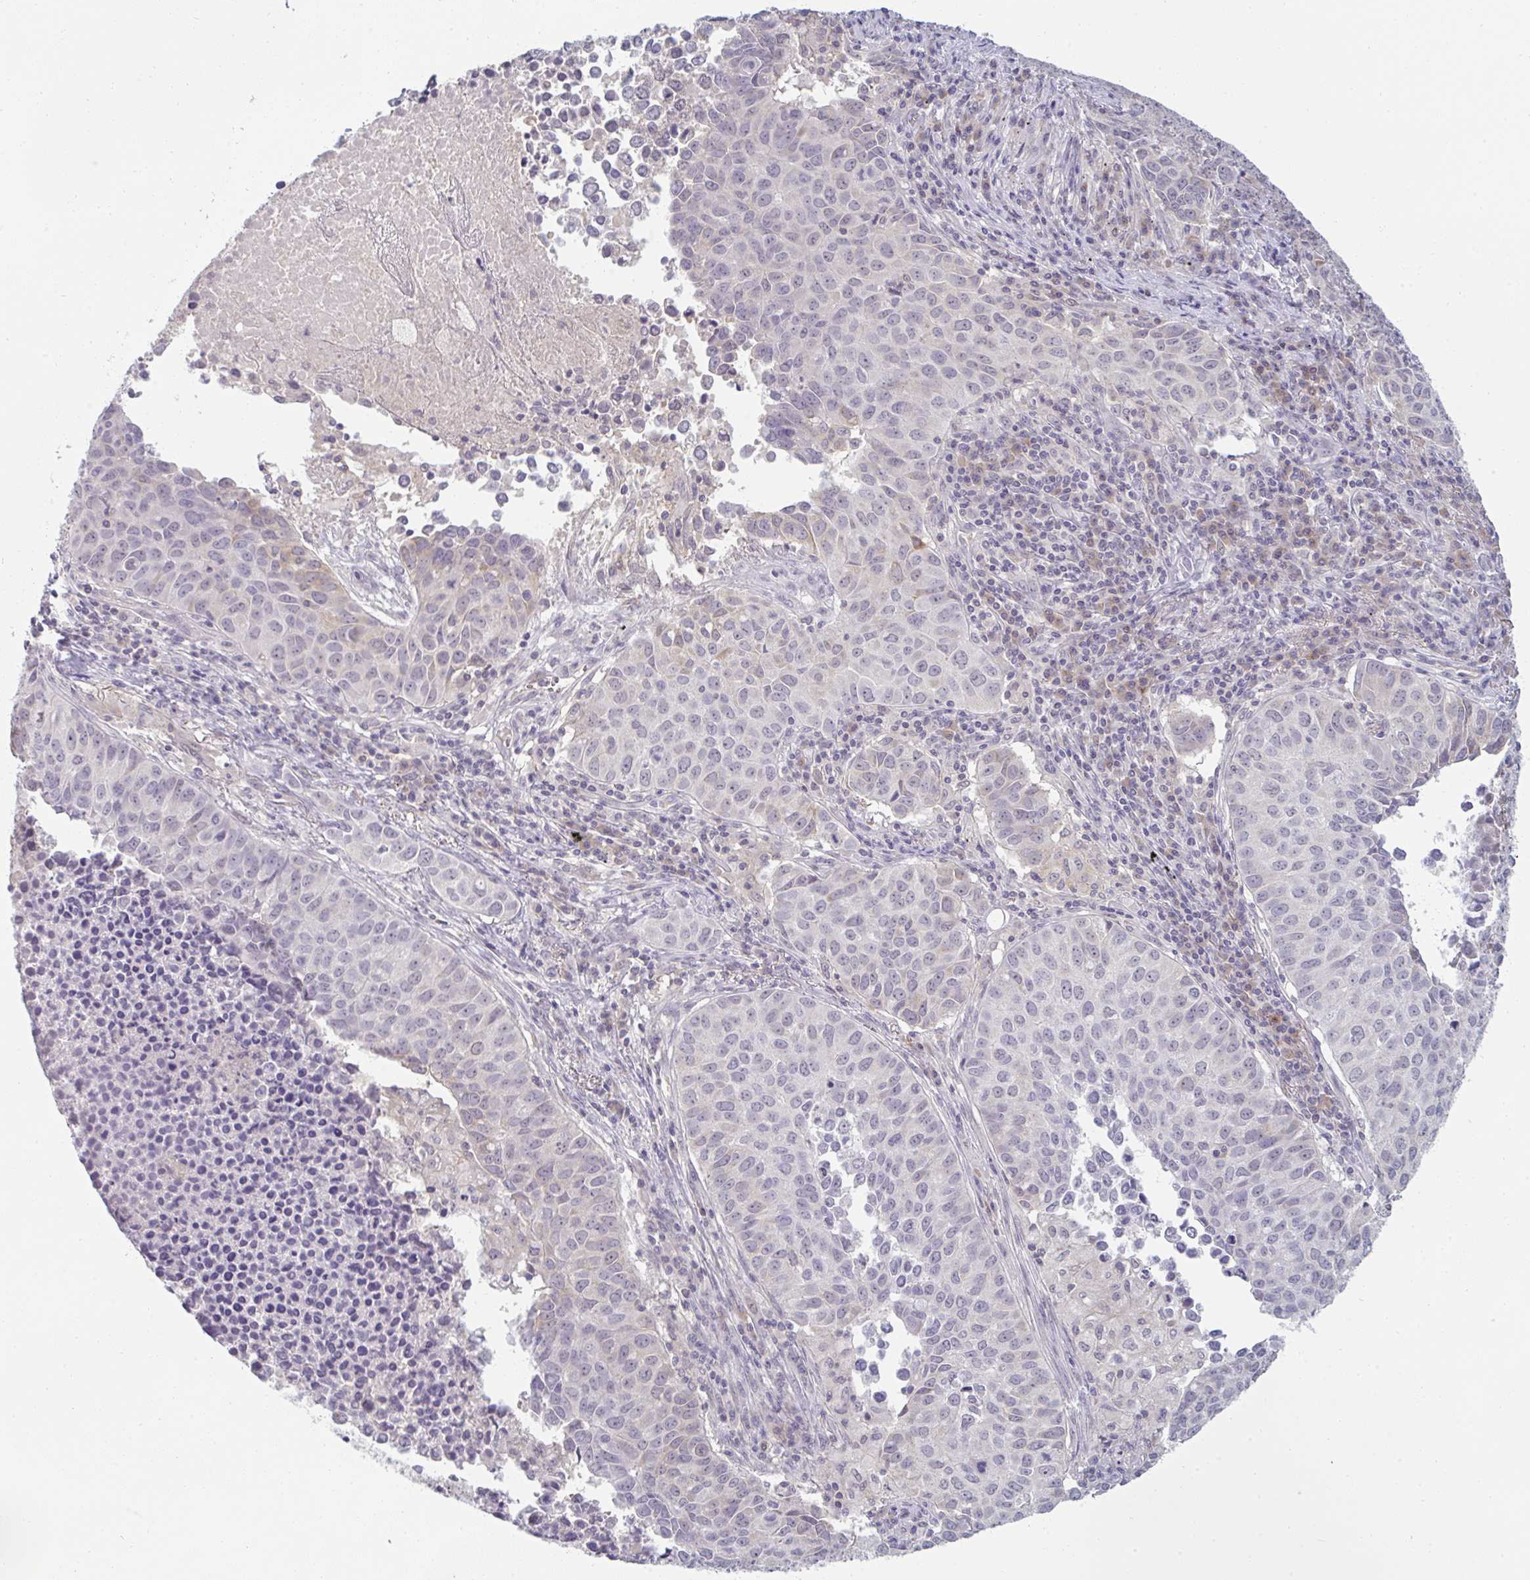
{"staining": {"intensity": "negative", "quantity": "none", "location": "none"}, "tissue": "lung cancer", "cell_type": "Tumor cells", "image_type": "cancer", "snomed": [{"axis": "morphology", "description": "Adenocarcinoma, NOS"}, {"axis": "topography", "description": "Lung"}], "caption": "There is no significant expression in tumor cells of lung cancer.", "gene": "PPFIA4", "patient": {"sex": "female", "age": 50}}